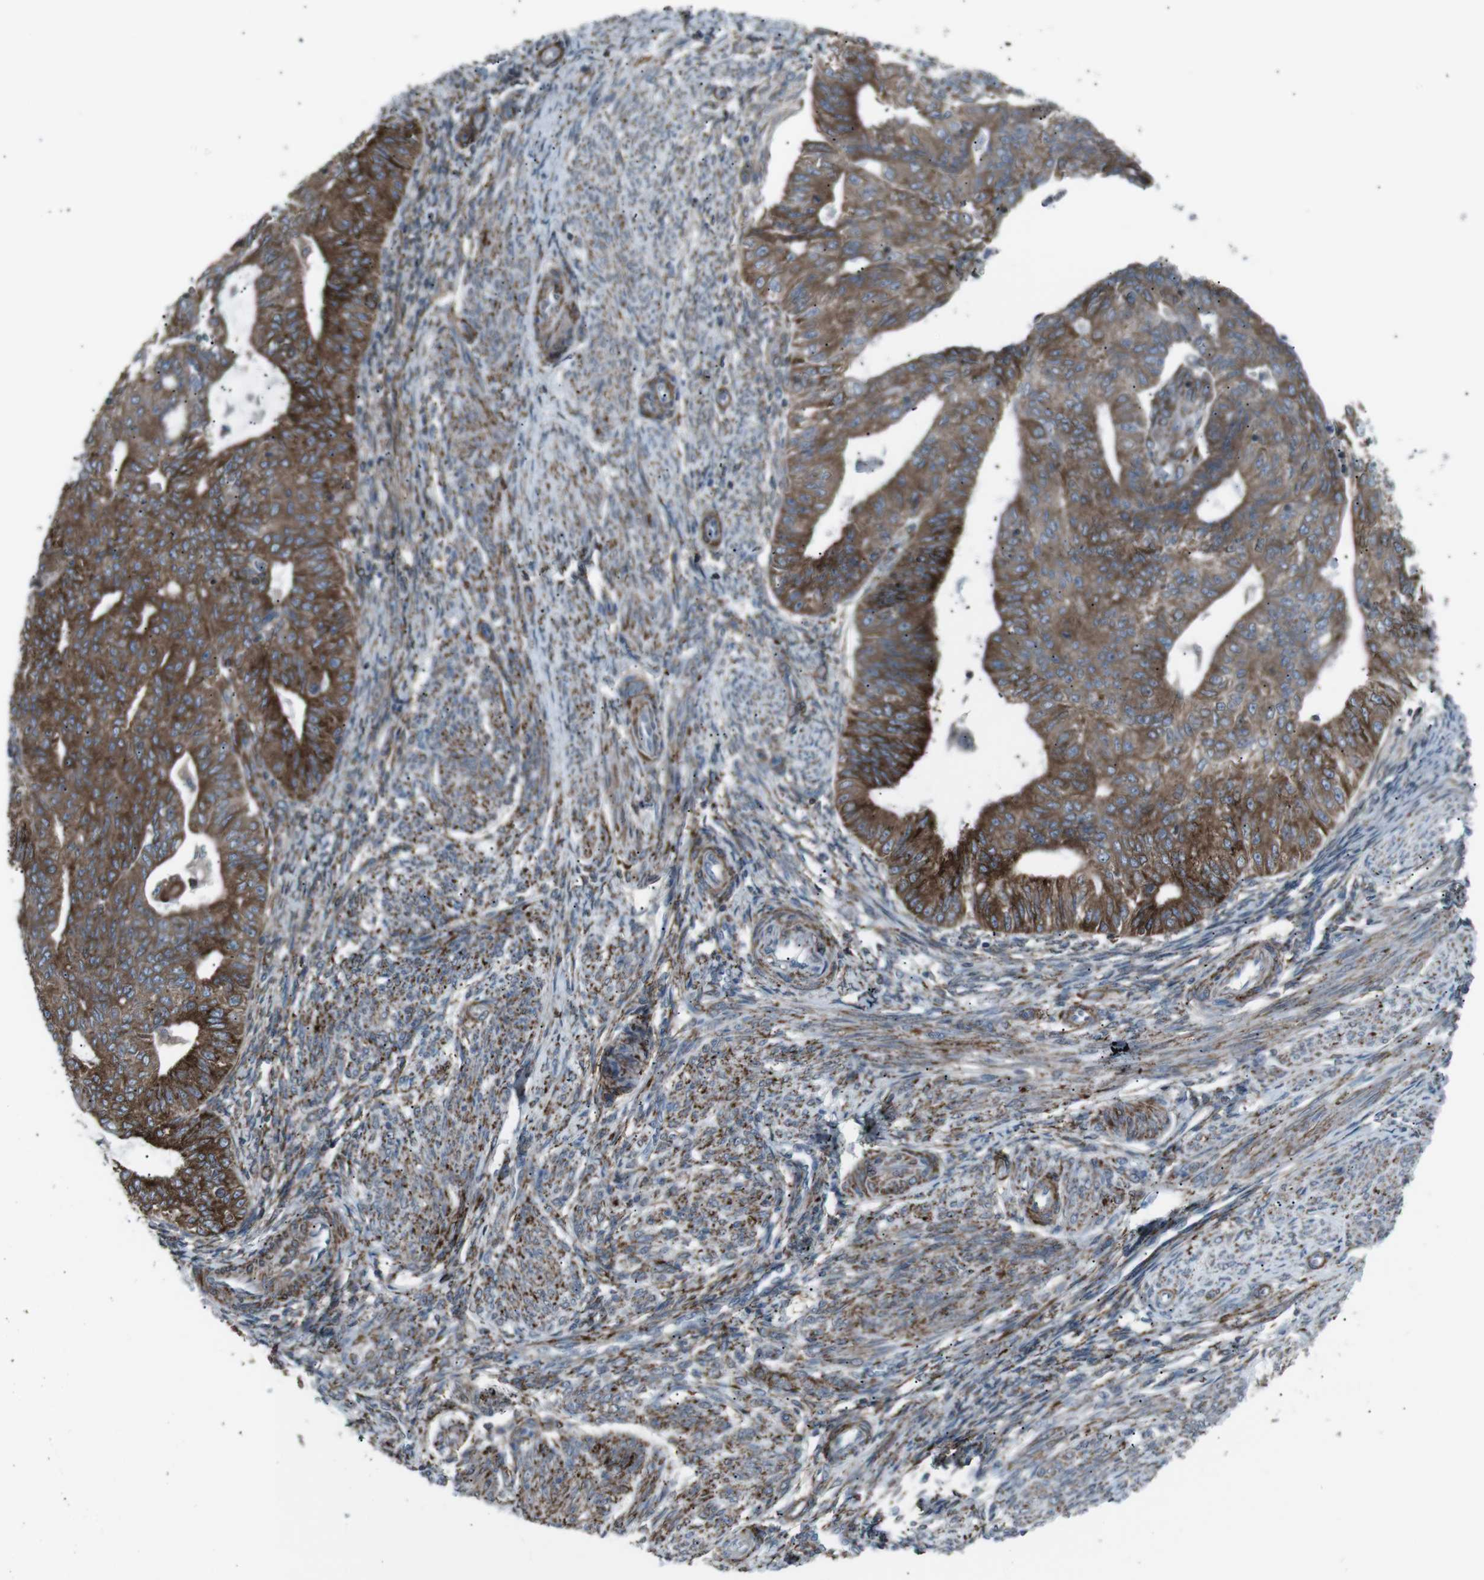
{"staining": {"intensity": "strong", "quantity": ">75%", "location": "cytoplasmic/membranous"}, "tissue": "endometrial cancer", "cell_type": "Tumor cells", "image_type": "cancer", "snomed": [{"axis": "morphology", "description": "Adenocarcinoma, NOS"}, {"axis": "topography", "description": "Endometrium"}], "caption": "Protein expression analysis of endometrial adenocarcinoma shows strong cytoplasmic/membranous staining in about >75% of tumor cells.", "gene": "LNPK", "patient": {"sex": "female", "age": 32}}